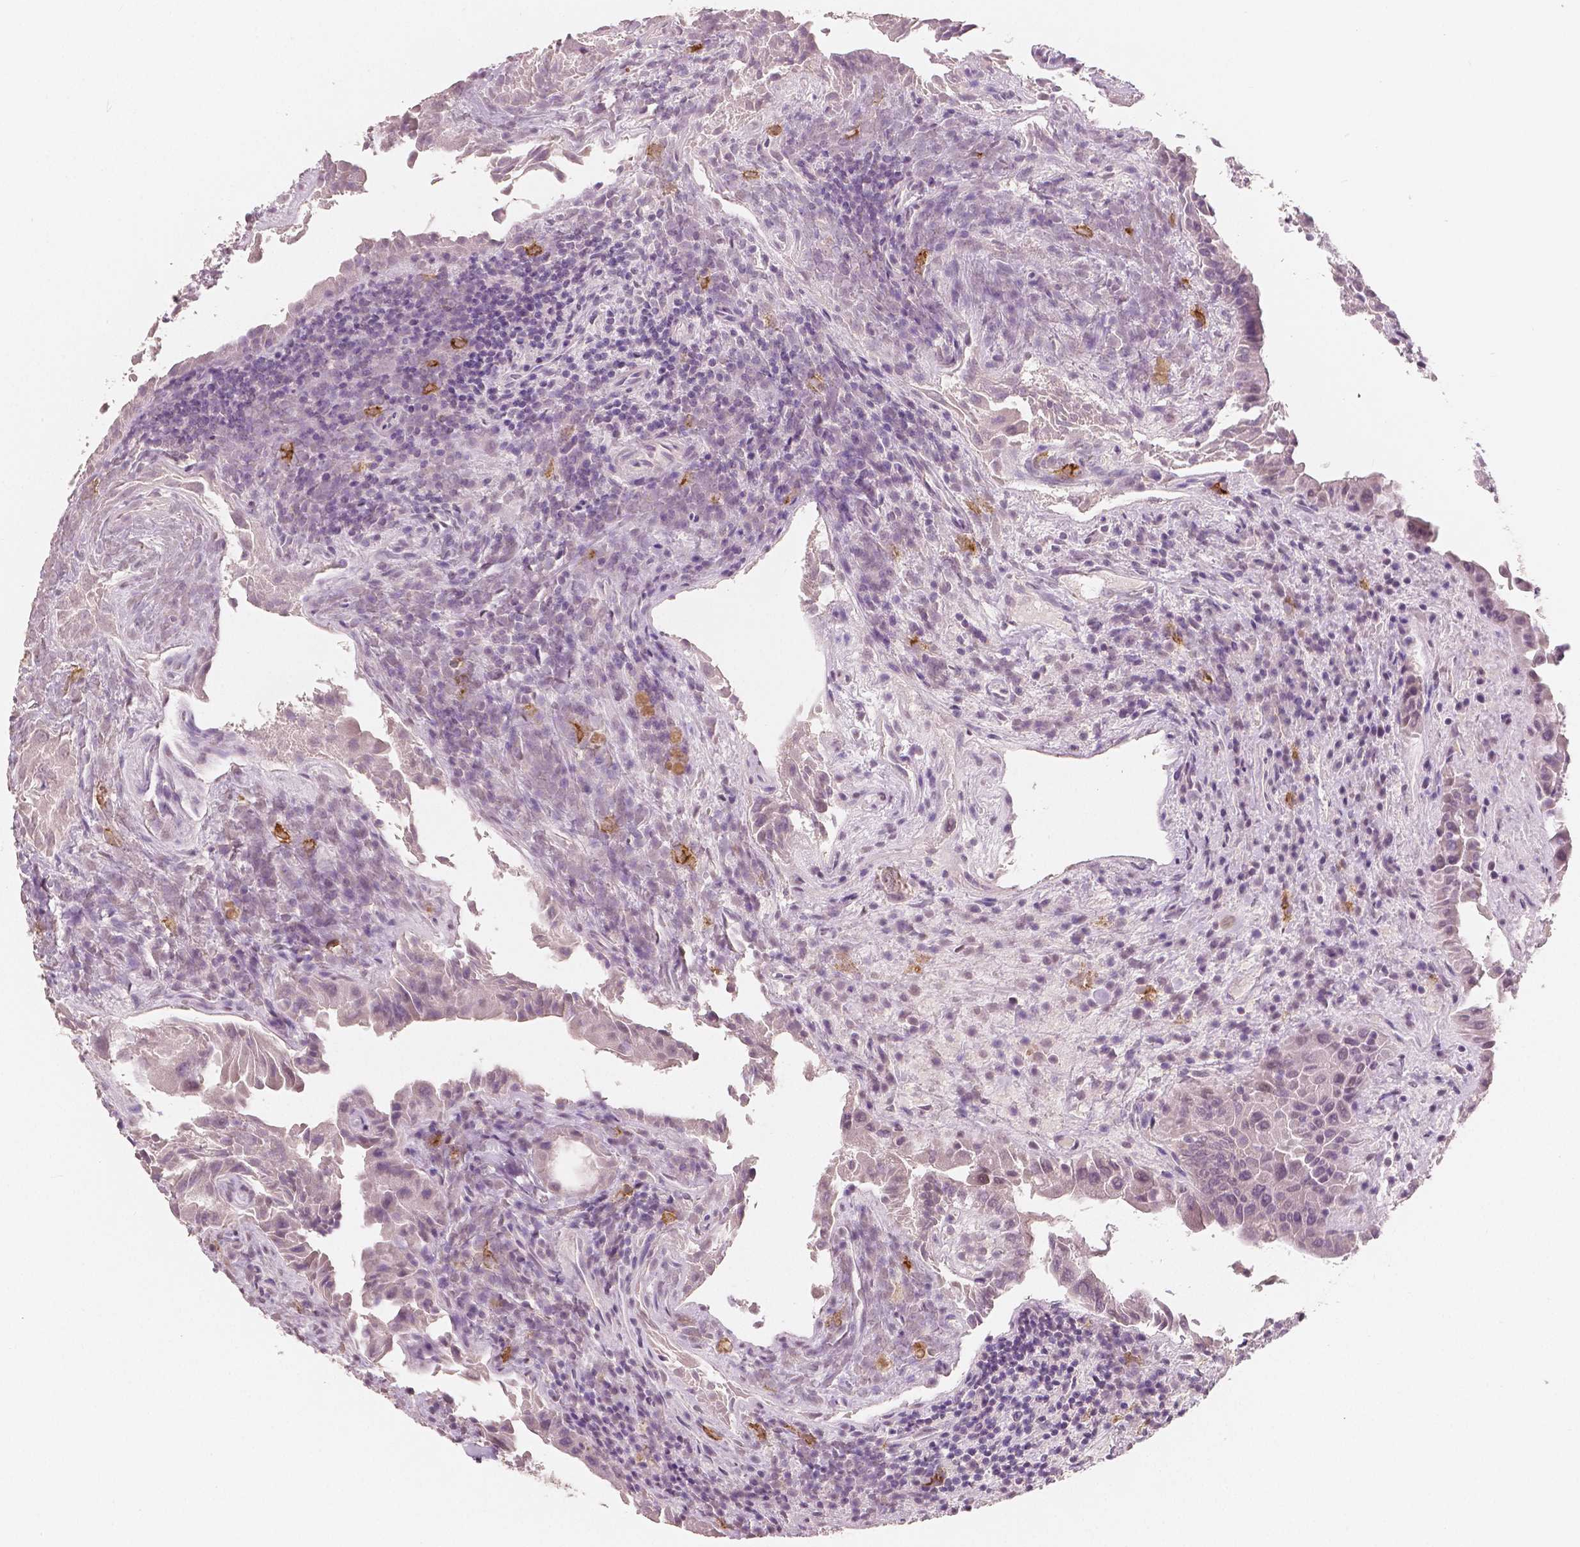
{"staining": {"intensity": "negative", "quantity": "none", "location": "none"}, "tissue": "thyroid cancer", "cell_type": "Tumor cells", "image_type": "cancer", "snomed": [{"axis": "morphology", "description": "Papillary adenocarcinoma, NOS"}, {"axis": "topography", "description": "Thyroid gland"}], "caption": "Protein analysis of thyroid cancer (papillary adenocarcinoma) reveals no significant expression in tumor cells.", "gene": "KIT", "patient": {"sex": "female", "age": 37}}